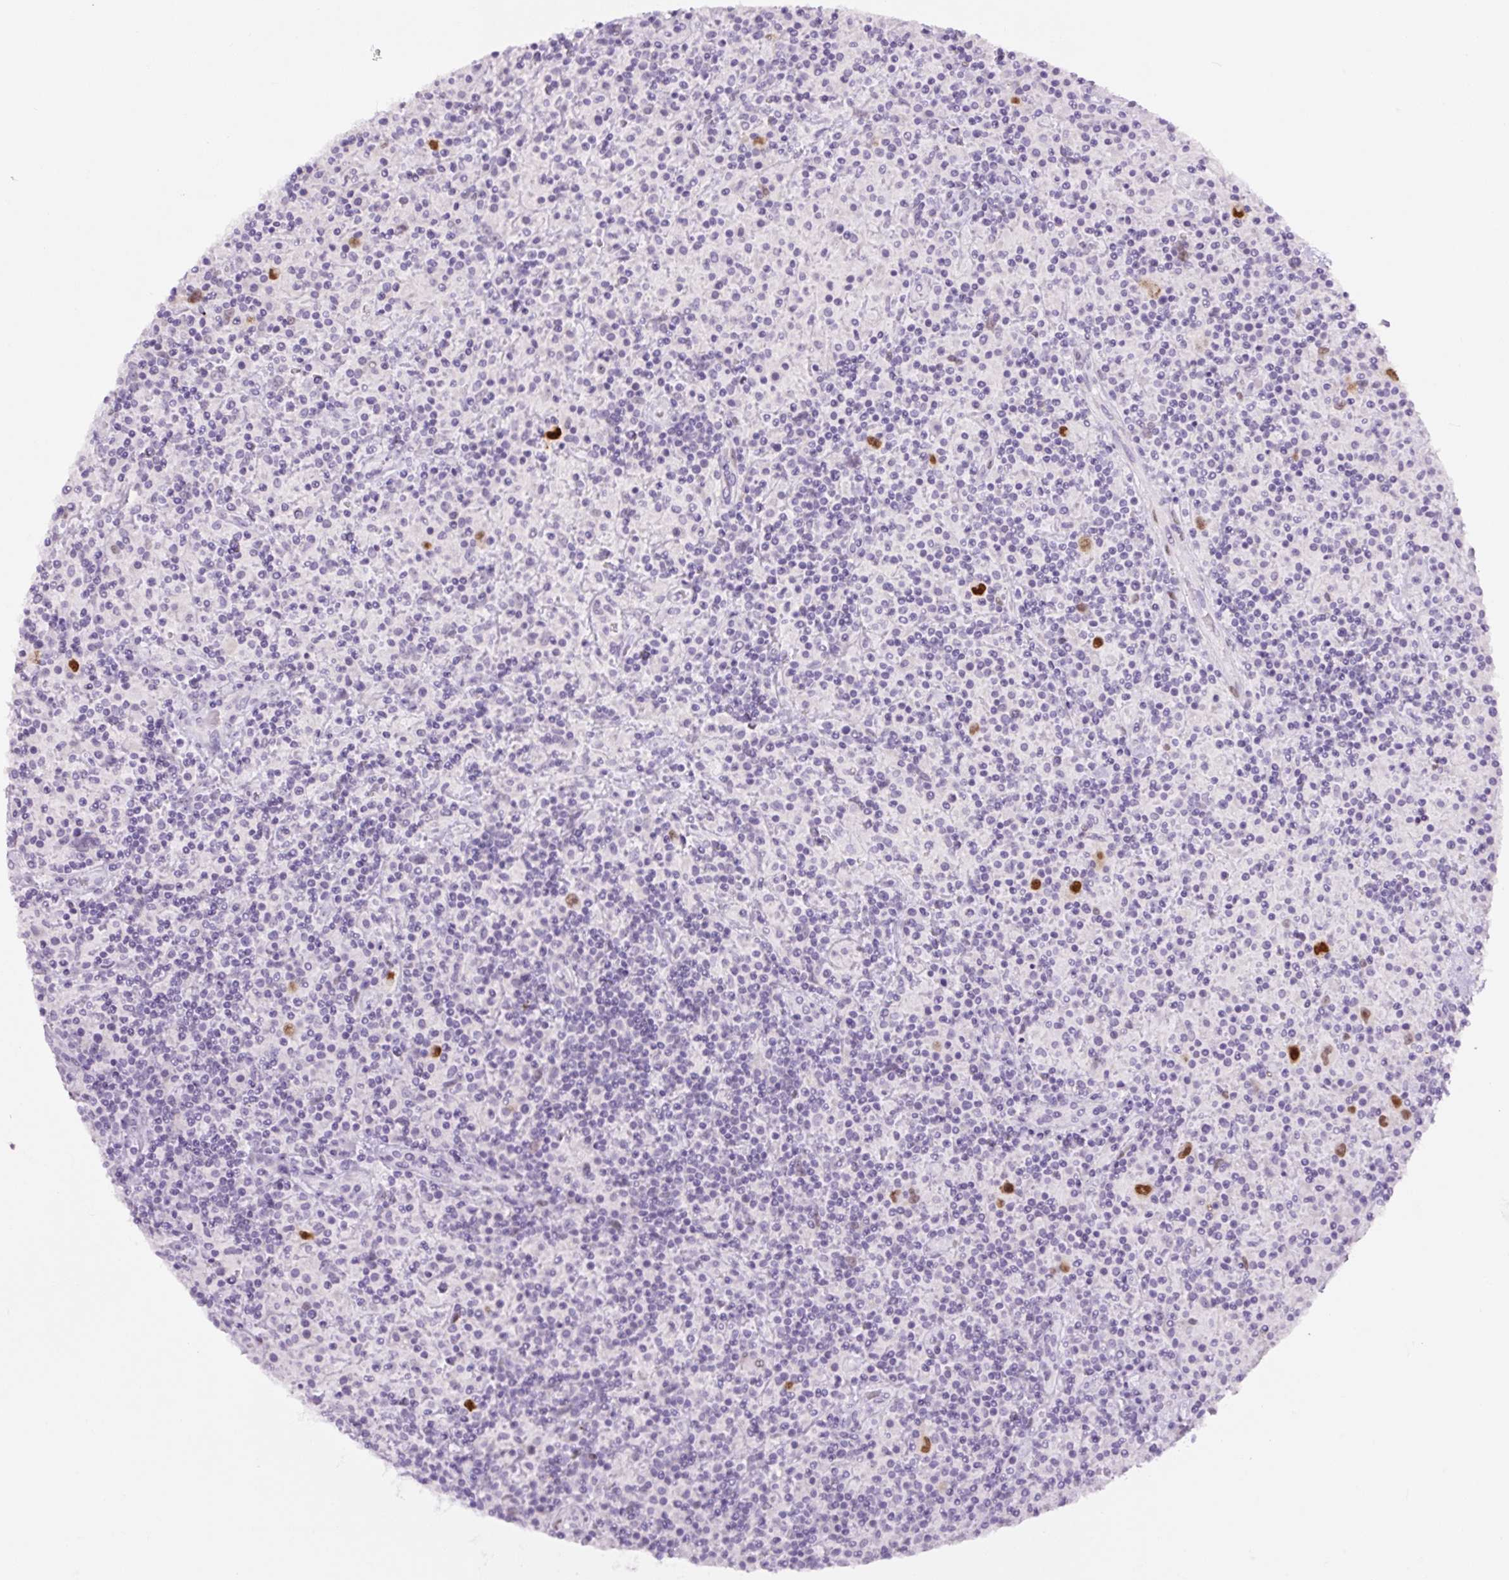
{"staining": {"intensity": "strong", "quantity": ">75%", "location": "nuclear"}, "tissue": "lymphoma", "cell_type": "Tumor cells", "image_type": "cancer", "snomed": [{"axis": "morphology", "description": "Hodgkin's disease, NOS"}, {"axis": "topography", "description": "Lymph node"}], "caption": "IHC photomicrograph of human lymphoma stained for a protein (brown), which shows high levels of strong nuclear expression in about >75% of tumor cells.", "gene": "SIX1", "patient": {"sex": "male", "age": 70}}